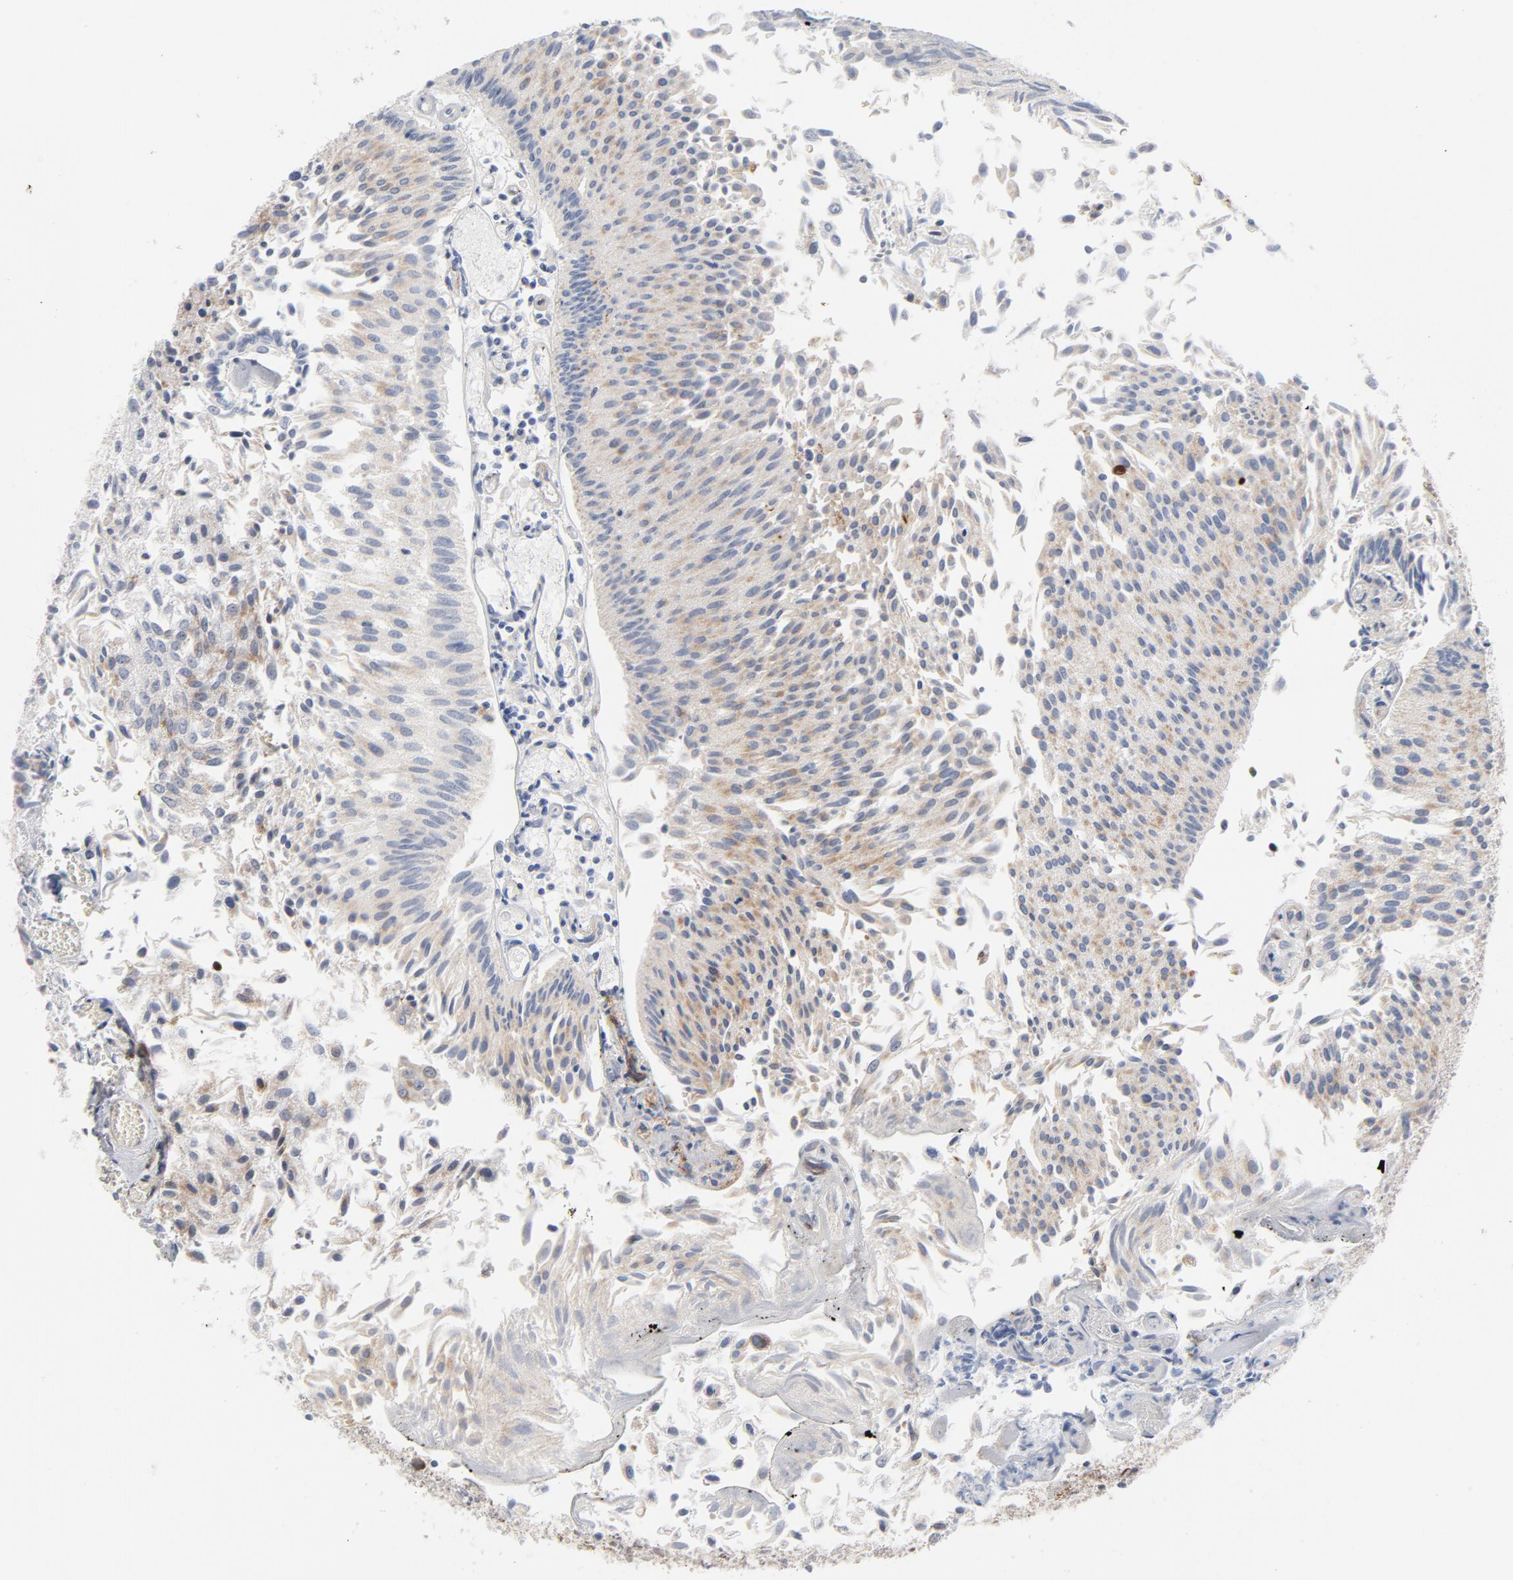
{"staining": {"intensity": "weak", "quantity": "<25%", "location": "cytoplasmic/membranous"}, "tissue": "urothelial cancer", "cell_type": "Tumor cells", "image_type": "cancer", "snomed": [{"axis": "morphology", "description": "Urothelial carcinoma, Low grade"}, {"axis": "topography", "description": "Urinary bladder"}], "caption": "This is a histopathology image of IHC staining of urothelial cancer, which shows no positivity in tumor cells.", "gene": "OXA1L", "patient": {"sex": "male", "age": 86}}